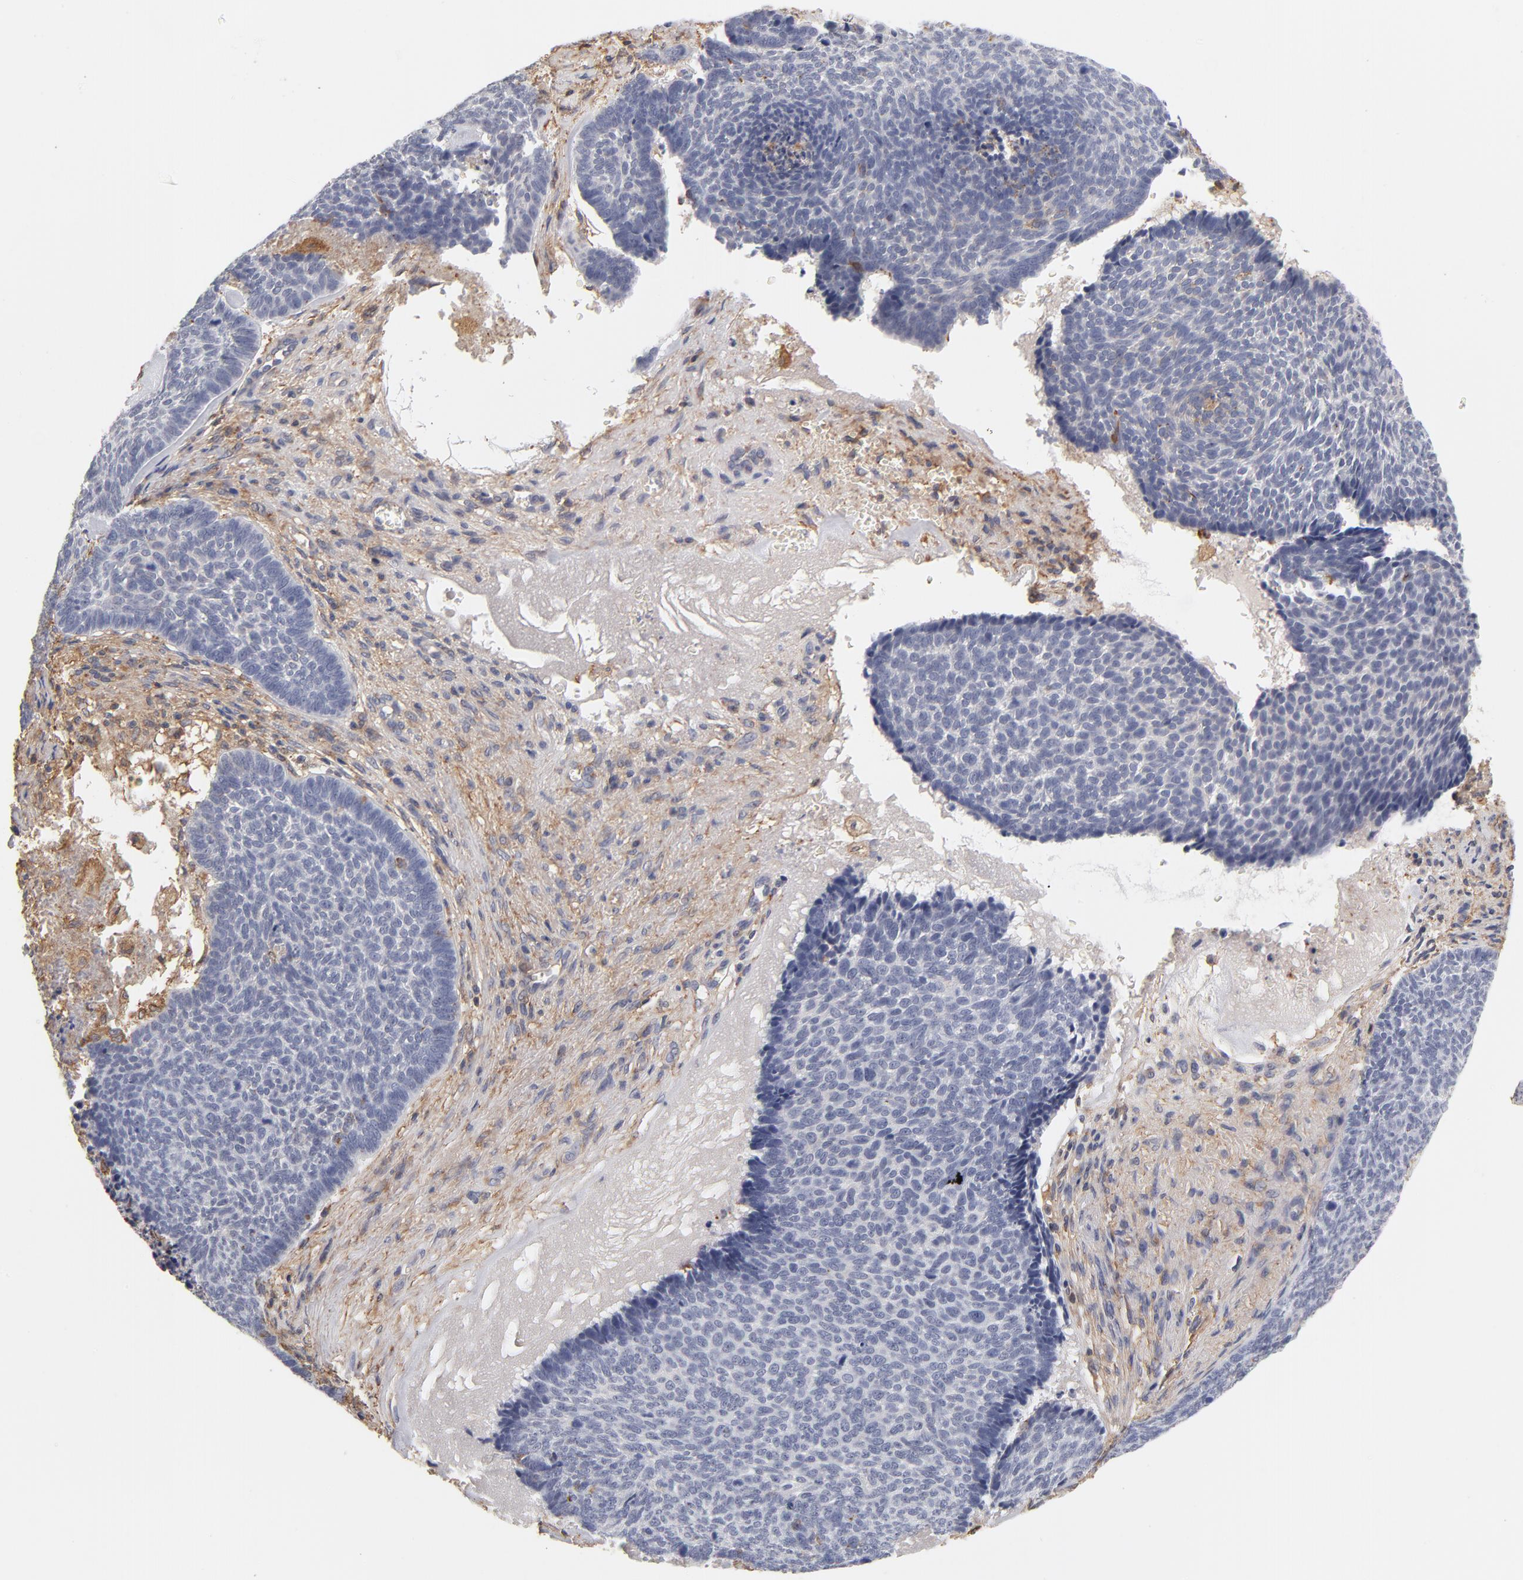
{"staining": {"intensity": "negative", "quantity": "none", "location": "none"}, "tissue": "skin cancer", "cell_type": "Tumor cells", "image_type": "cancer", "snomed": [{"axis": "morphology", "description": "Basal cell carcinoma"}, {"axis": "topography", "description": "Skin"}], "caption": "IHC micrograph of neoplastic tissue: skin cancer stained with DAB (3,3'-diaminobenzidine) shows no significant protein positivity in tumor cells. Brightfield microscopy of immunohistochemistry stained with DAB (3,3'-diaminobenzidine) (brown) and hematoxylin (blue), captured at high magnification.", "gene": "FCMR", "patient": {"sex": "male", "age": 84}}